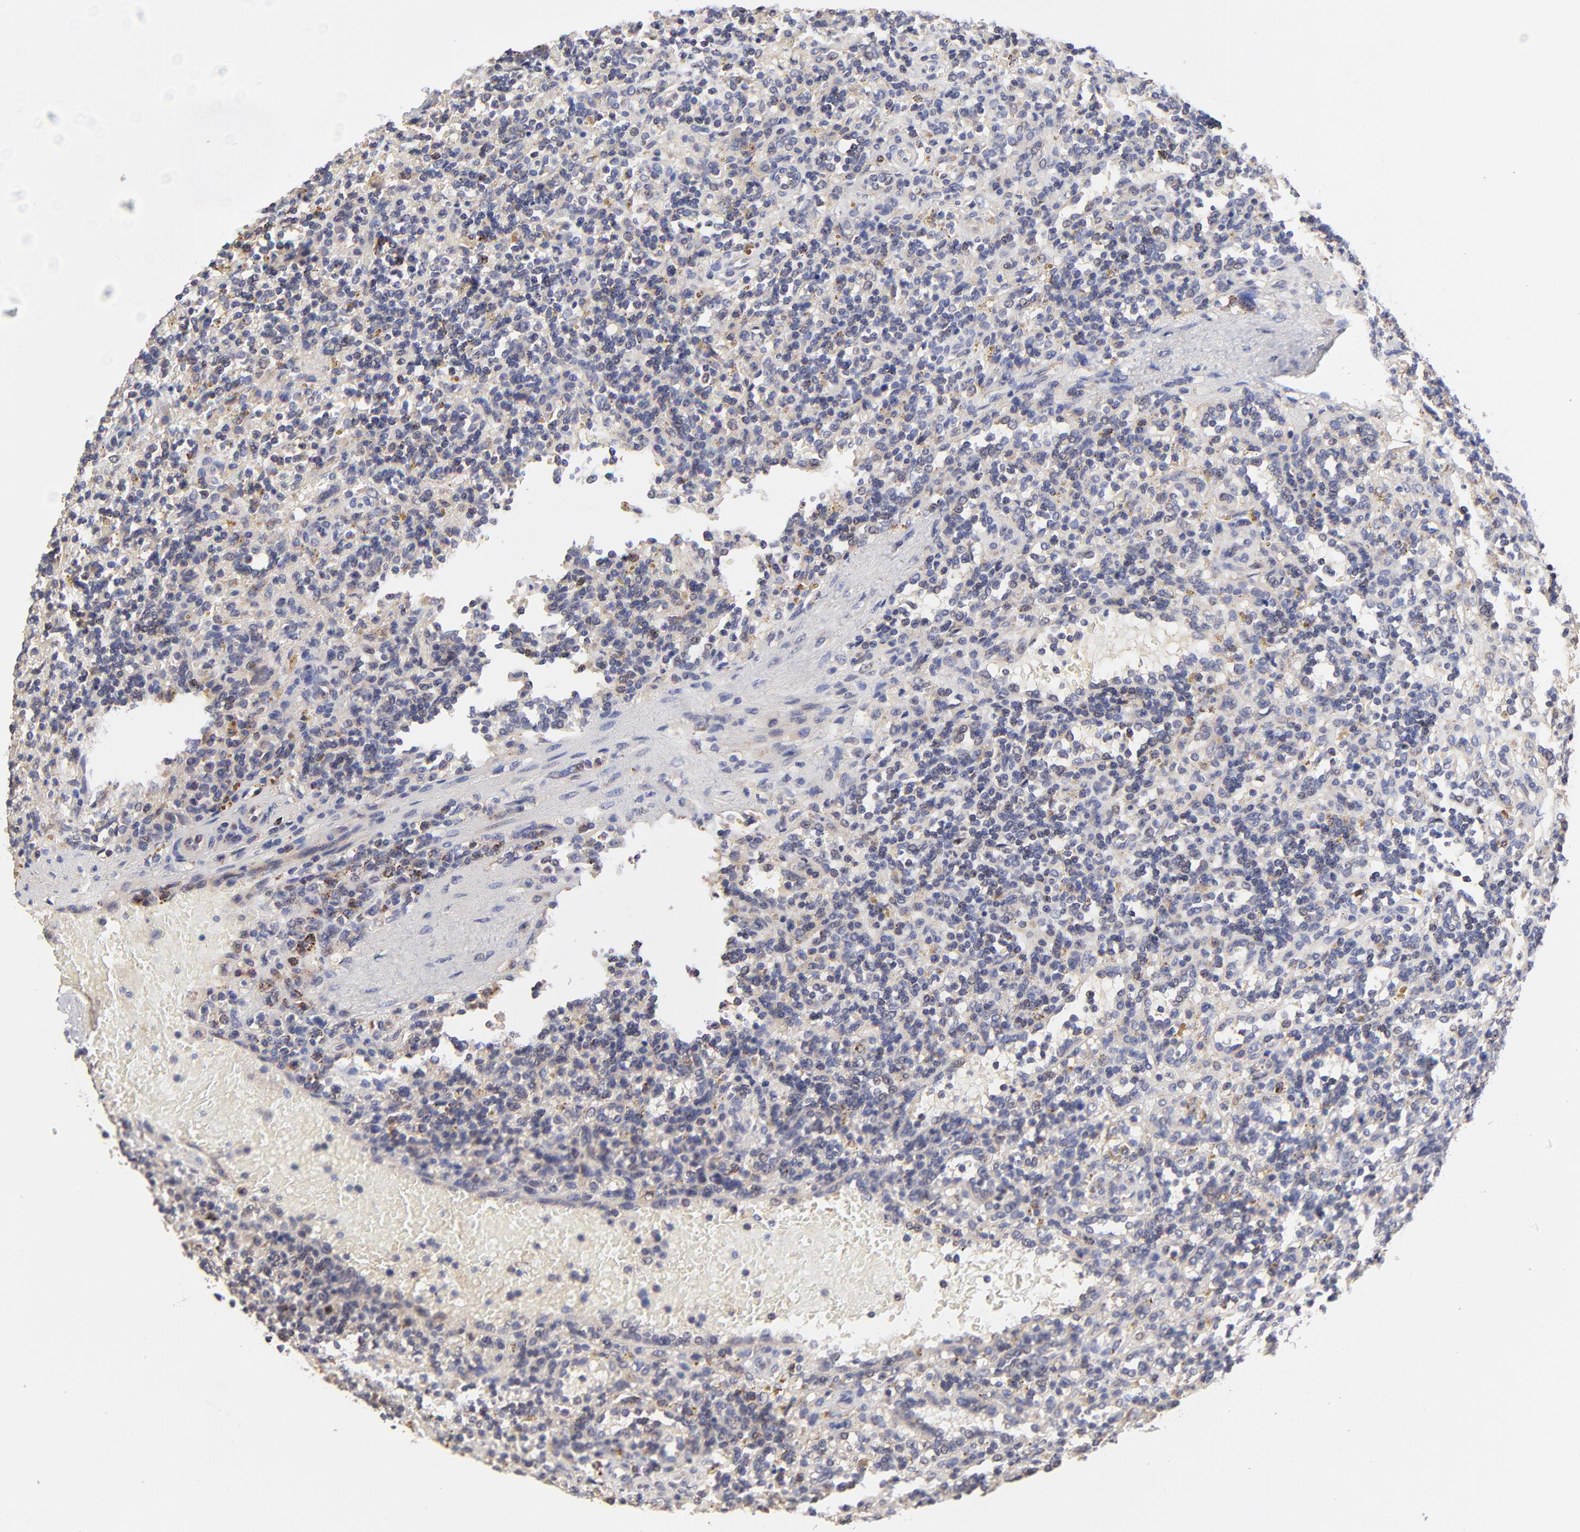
{"staining": {"intensity": "moderate", "quantity": "<25%", "location": "cytoplasmic/membranous"}, "tissue": "lymphoma", "cell_type": "Tumor cells", "image_type": "cancer", "snomed": [{"axis": "morphology", "description": "Malignant lymphoma, non-Hodgkin's type, Low grade"}, {"axis": "topography", "description": "Spleen"}], "caption": "Tumor cells display moderate cytoplasmic/membranous expression in about <25% of cells in lymphoma.", "gene": "PDE4B", "patient": {"sex": "male", "age": 67}}